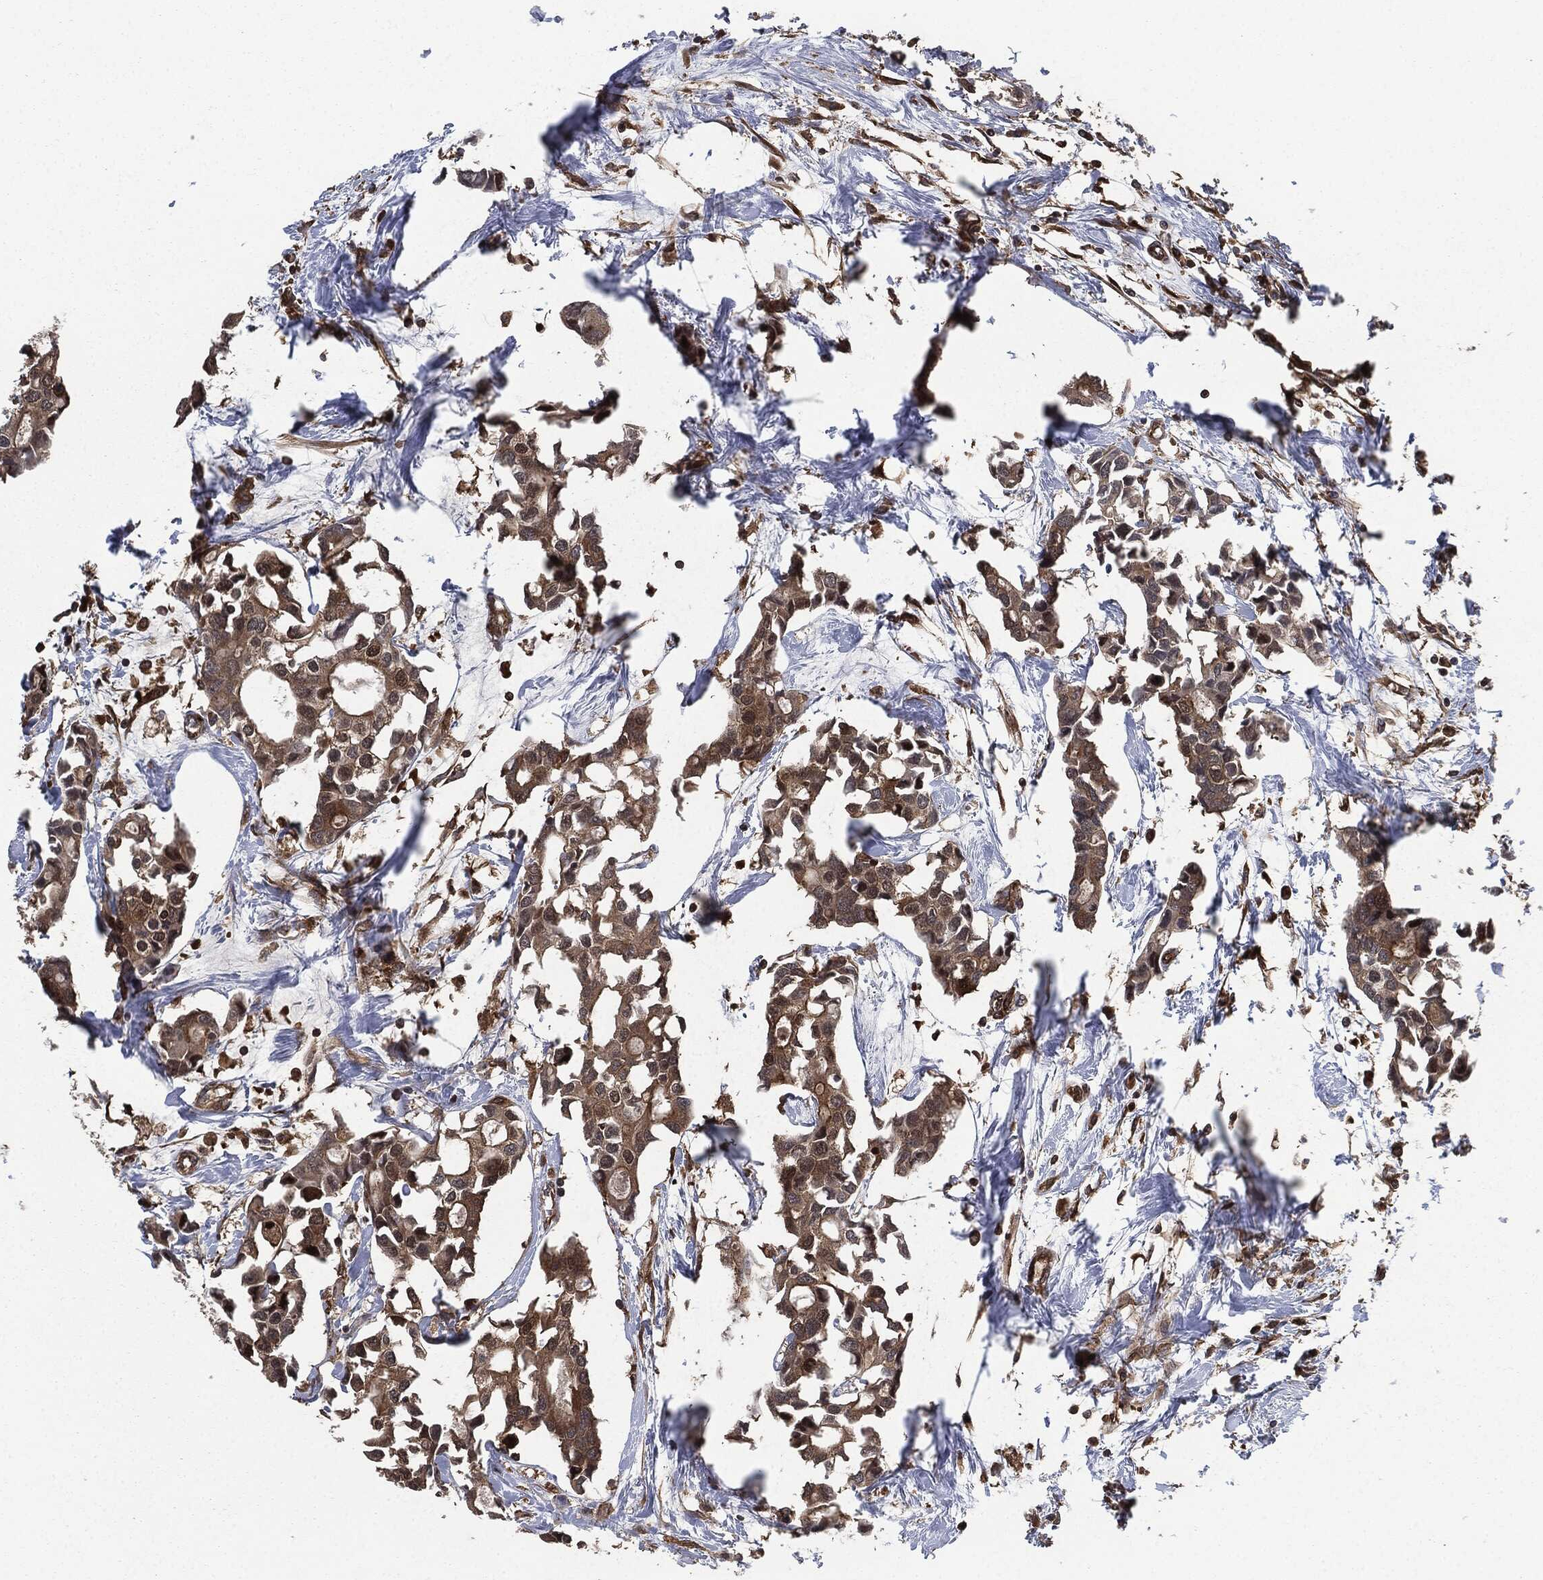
{"staining": {"intensity": "moderate", "quantity": ">75%", "location": "cytoplasmic/membranous"}, "tissue": "breast cancer", "cell_type": "Tumor cells", "image_type": "cancer", "snomed": [{"axis": "morphology", "description": "Duct carcinoma"}, {"axis": "topography", "description": "Breast"}], "caption": "Protein staining displays moderate cytoplasmic/membranous positivity in approximately >75% of tumor cells in breast cancer (invasive ductal carcinoma). (DAB = brown stain, brightfield microscopy at high magnification).", "gene": "RAP1GDS1", "patient": {"sex": "female", "age": 83}}